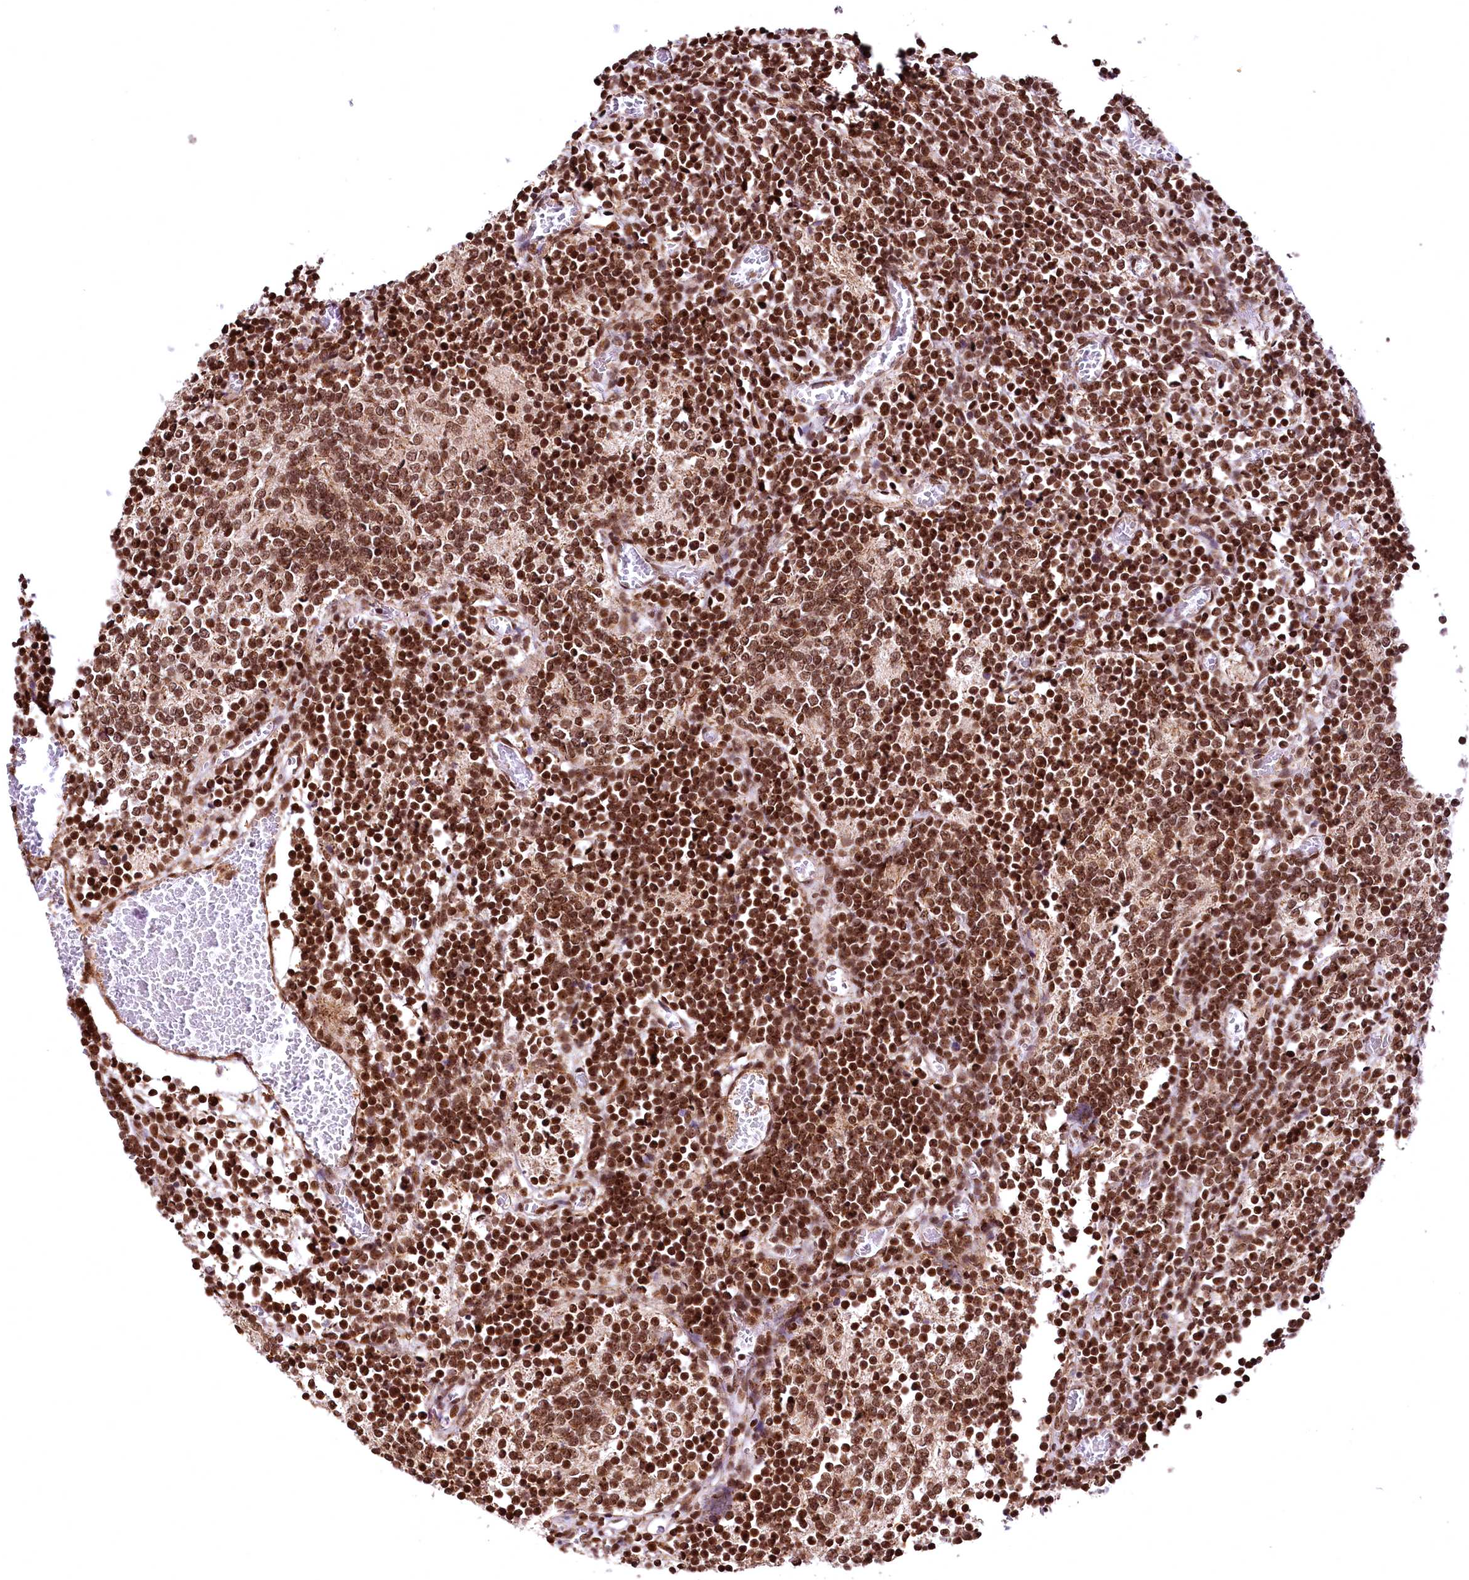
{"staining": {"intensity": "strong", "quantity": ">75%", "location": "nuclear"}, "tissue": "glioma", "cell_type": "Tumor cells", "image_type": "cancer", "snomed": [{"axis": "morphology", "description": "Glioma, malignant, Low grade"}, {"axis": "topography", "description": "Brain"}], "caption": "Immunohistochemistry (DAB (3,3'-diaminobenzidine)) staining of human malignant glioma (low-grade) exhibits strong nuclear protein positivity in about >75% of tumor cells. The protein of interest is stained brown, and the nuclei are stained in blue (DAB (3,3'-diaminobenzidine) IHC with brightfield microscopy, high magnification).", "gene": "PDS5B", "patient": {"sex": "female", "age": 1}}